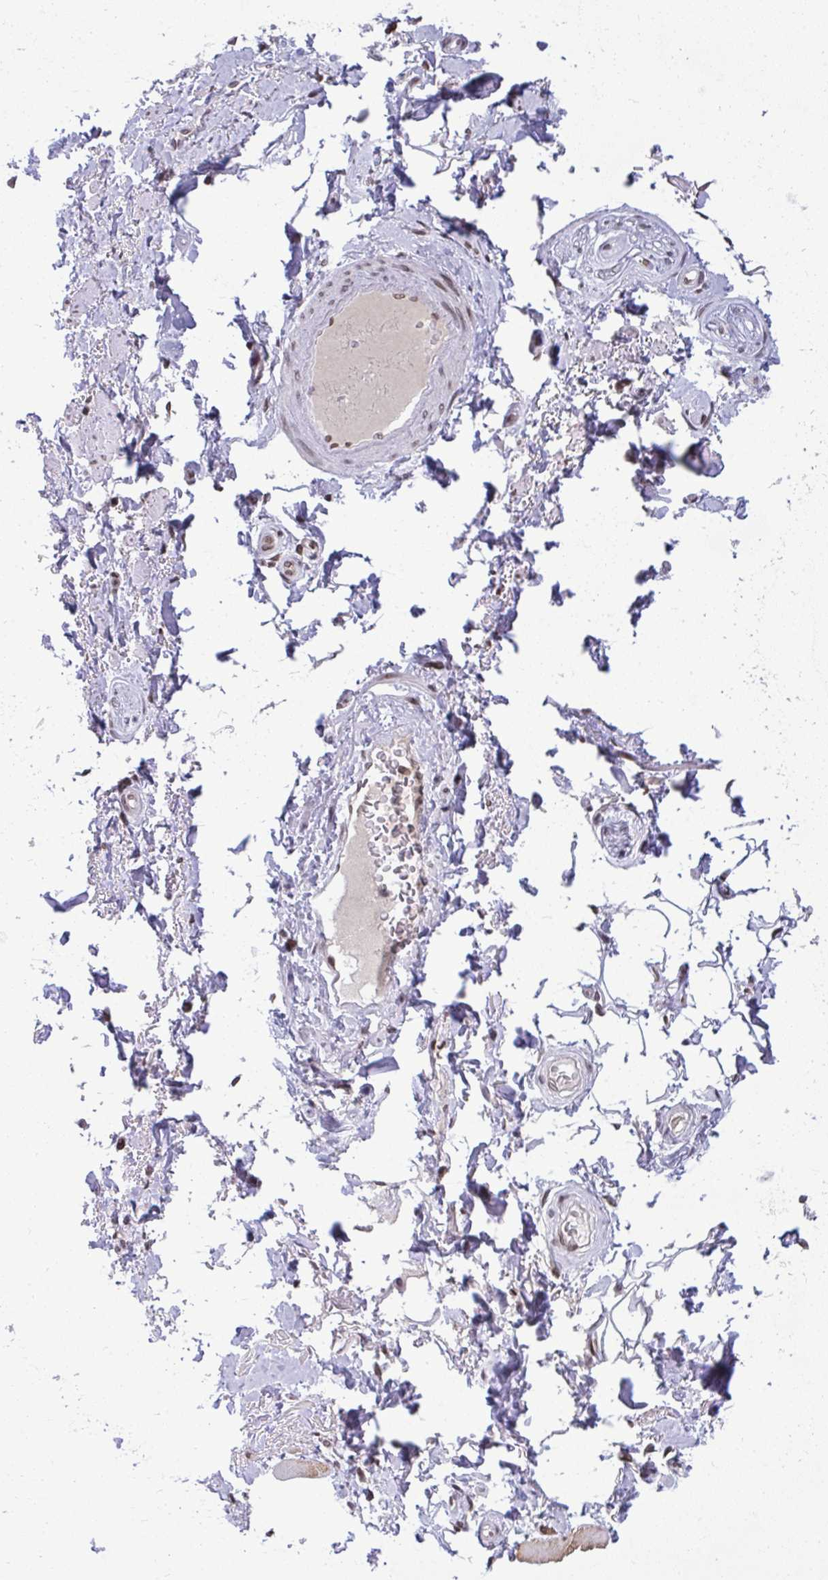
{"staining": {"intensity": "negative", "quantity": "none", "location": "none"}, "tissue": "adipose tissue", "cell_type": "Adipocytes", "image_type": "normal", "snomed": [{"axis": "morphology", "description": "Normal tissue, NOS"}, {"axis": "topography", "description": "Peripheral nerve tissue"}], "caption": "This micrograph is of normal adipose tissue stained with immunohistochemistry (IHC) to label a protein in brown with the nuclei are counter-stained blue. There is no positivity in adipocytes. (DAB (3,3'-diaminobenzidine) immunohistochemistry (IHC), high magnification).", "gene": "JPT1", "patient": {"sex": "male", "age": 51}}